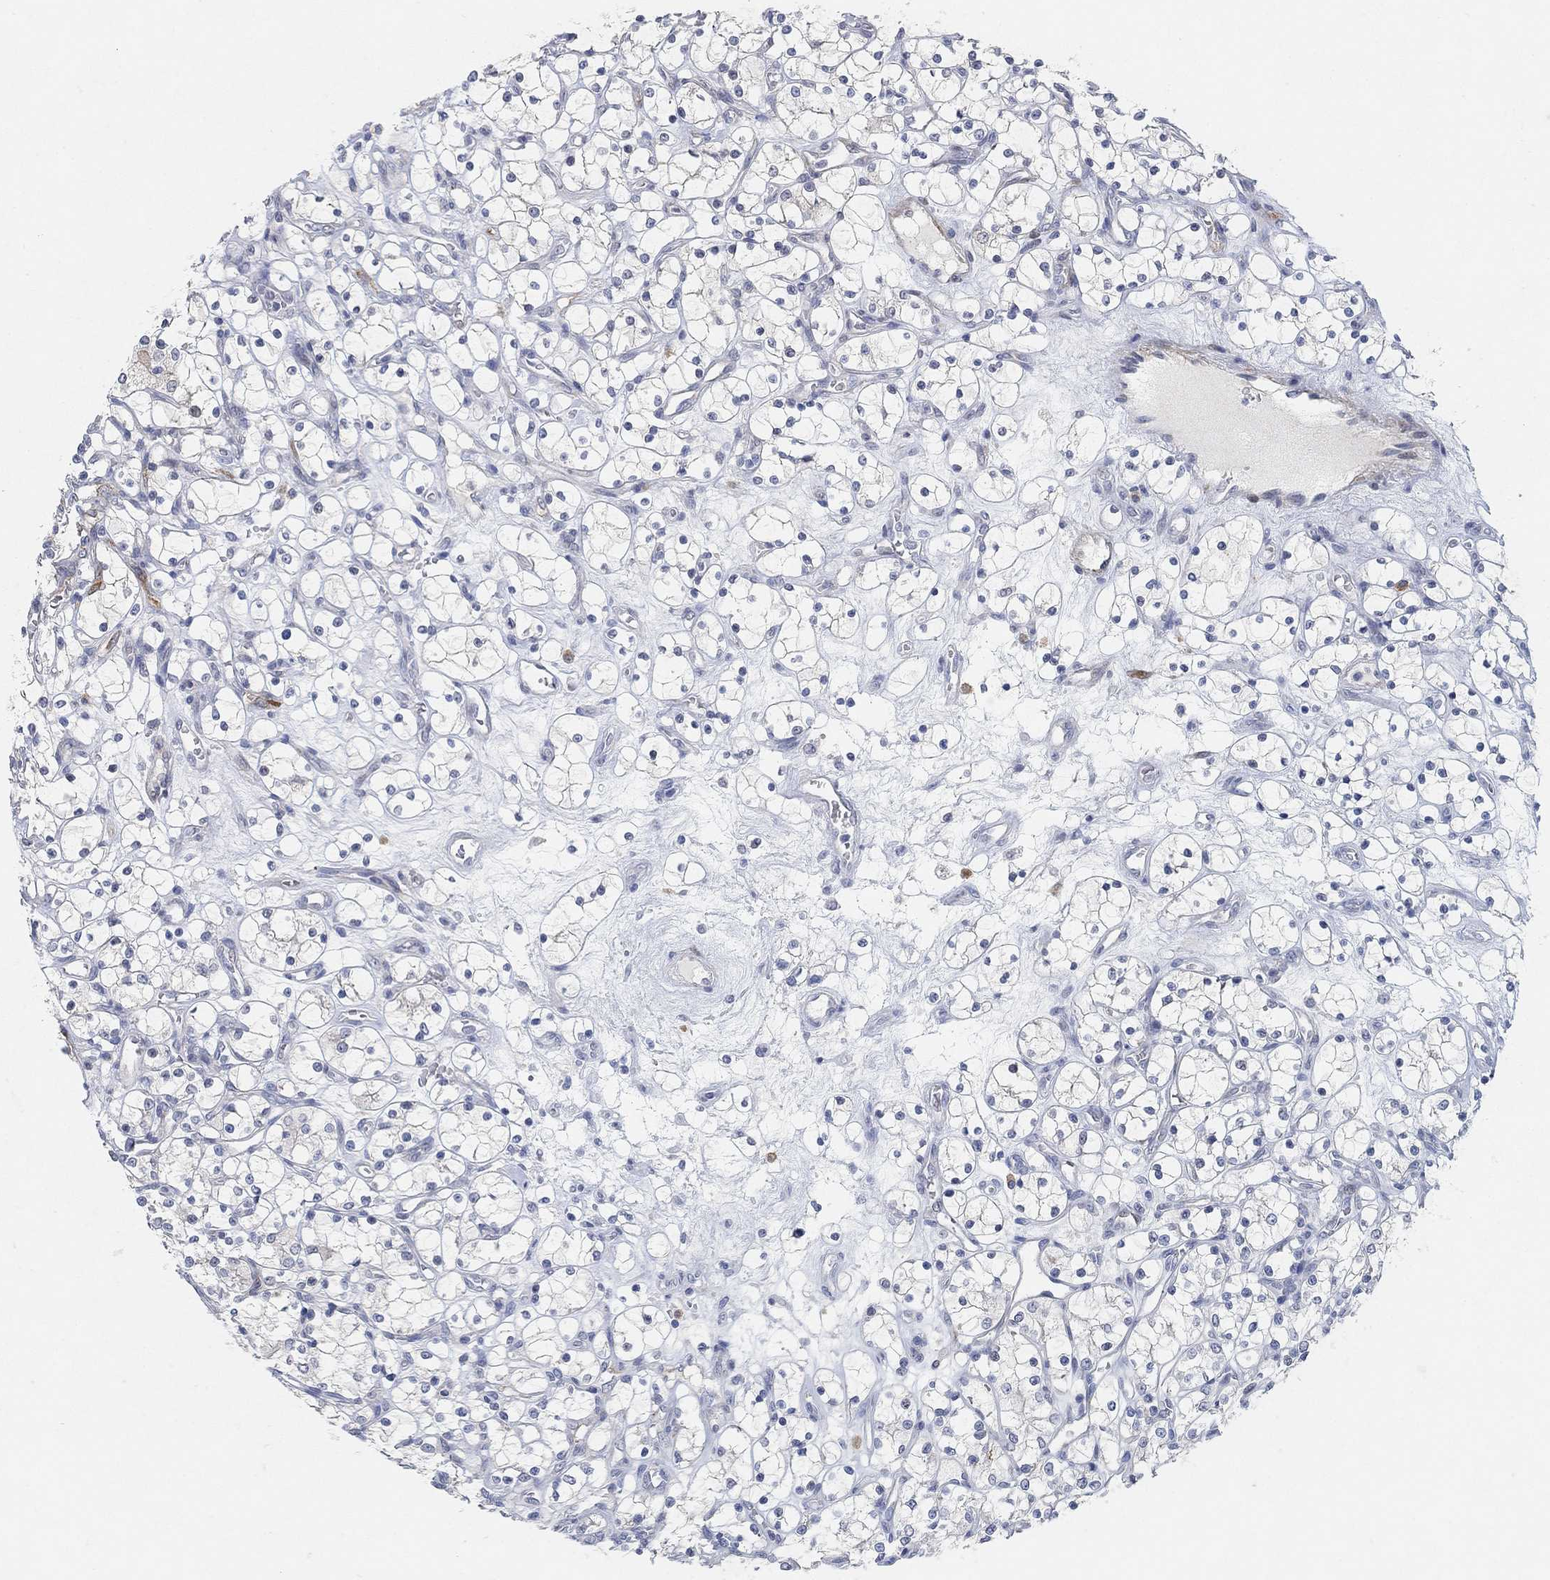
{"staining": {"intensity": "negative", "quantity": "none", "location": "none"}, "tissue": "renal cancer", "cell_type": "Tumor cells", "image_type": "cancer", "snomed": [{"axis": "morphology", "description": "Adenocarcinoma, NOS"}, {"axis": "topography", "description": "Kidney"}], "caption": "Immunohistochemical staining of human adenocarcinoma (renal) shows no significant expression in tumor cells.", "gene": "VAT1L", "patient": {"sex": "female", "age": 69}}